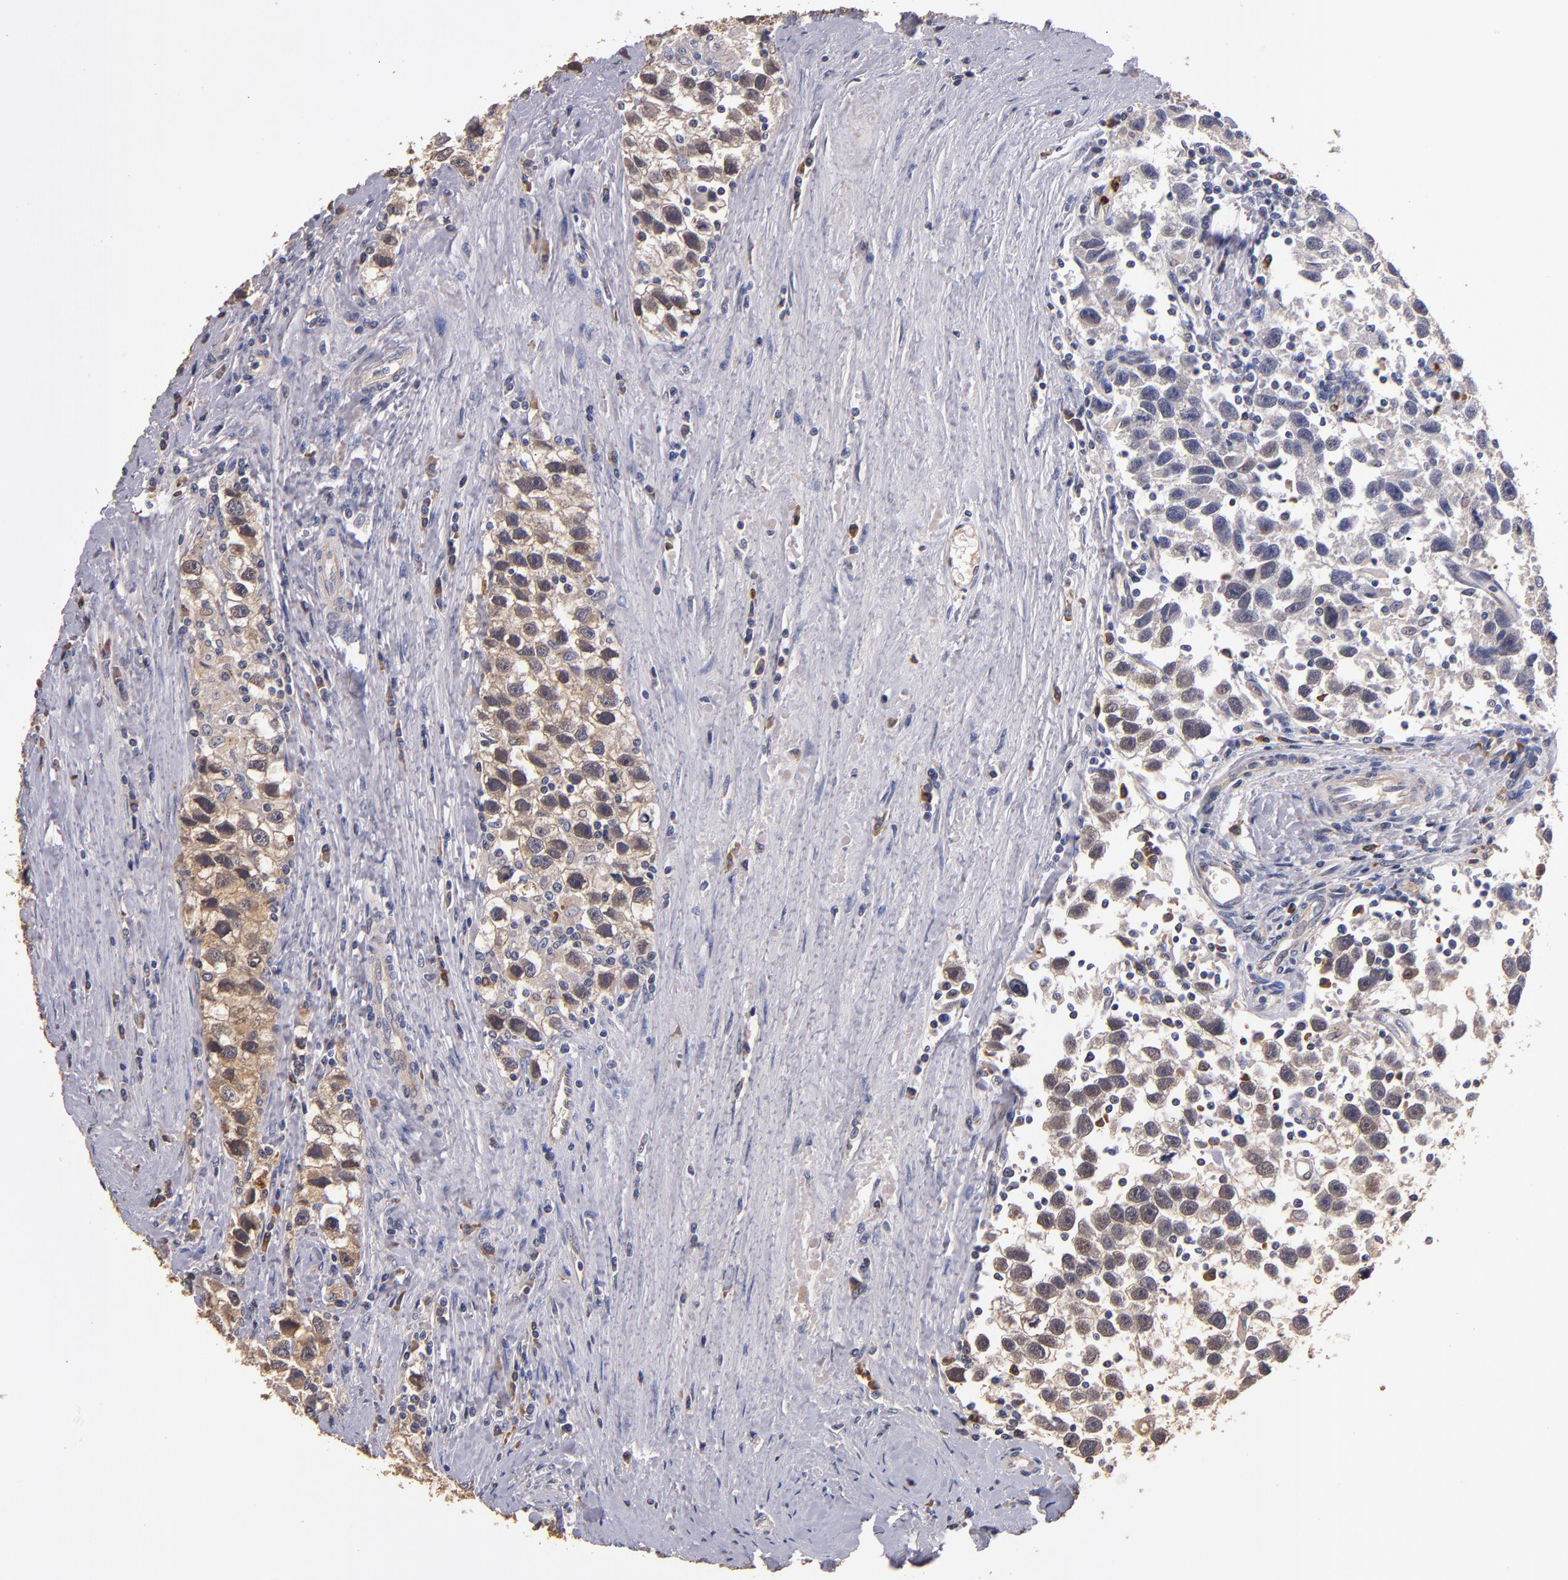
{"staining": {"intensity": "weak", "quantity": ">75%", "location": "cytoplasmic/membranous"}, "tissue": "testis cancer", "cell_type": "Tumor cells", "image_type": "cancer", "snomed": [{"axis": "morphology", "description": "Seminoma, NOS"}, {"axis": "topography", "description": "Testis"}], "caption": "Immunohistochemistry (IHC) (DAB) staining of testis cancer exhibits weak cytoplasmic/membranous protein expression in approximately >75% of tumor cells.", "gene": "TTLL12", "patient": {"sex": "male", "age": 43}}